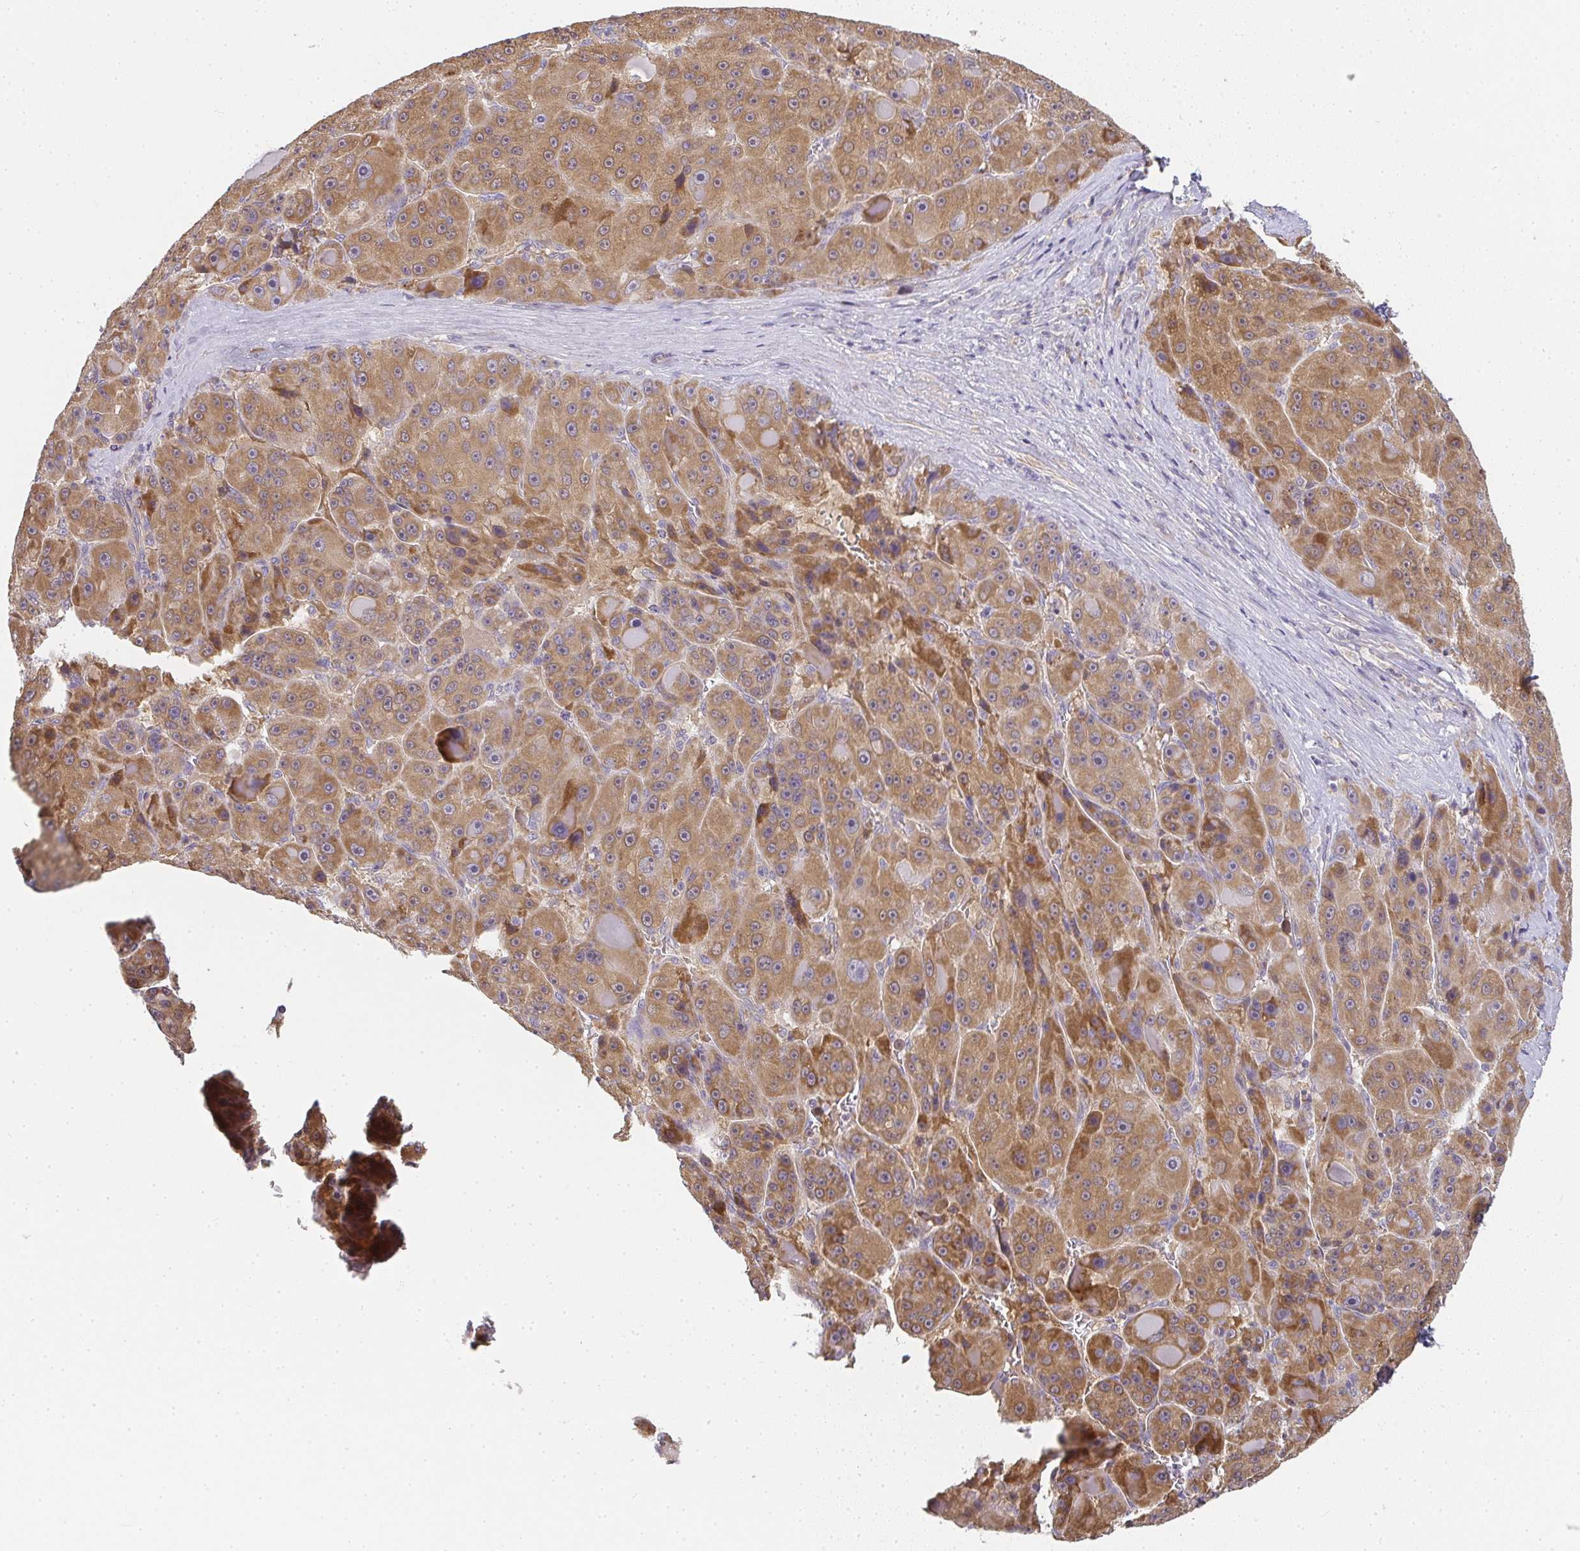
{"staining": {"intensity": "moderate", "quantity": ">75%", "location": "cytoplasmic/membranous"}, "tissue": "liver cancer", "cell_type": "Tumor cells", "image_type": "cancer", "snomed": [{"axis": "morphology", "description": "Carcinoma, Hepatocellular, NOS"}, {"axis": "topography", "description": "Liver"}], "caption": "The micrograph shows staining of hepatocellular carcinoma (liver), revealing moderate cytoplasmic/membranous protein expression (brown color) within tumor cells. (Stains: DAB (3,3'-diaminobenzidine) in brown, nuclei in blue, Microscopy: brightfield microscopy at high magnification).", "gene": "SLC35B3", "patient": {"sex": "male", "age": 76}}